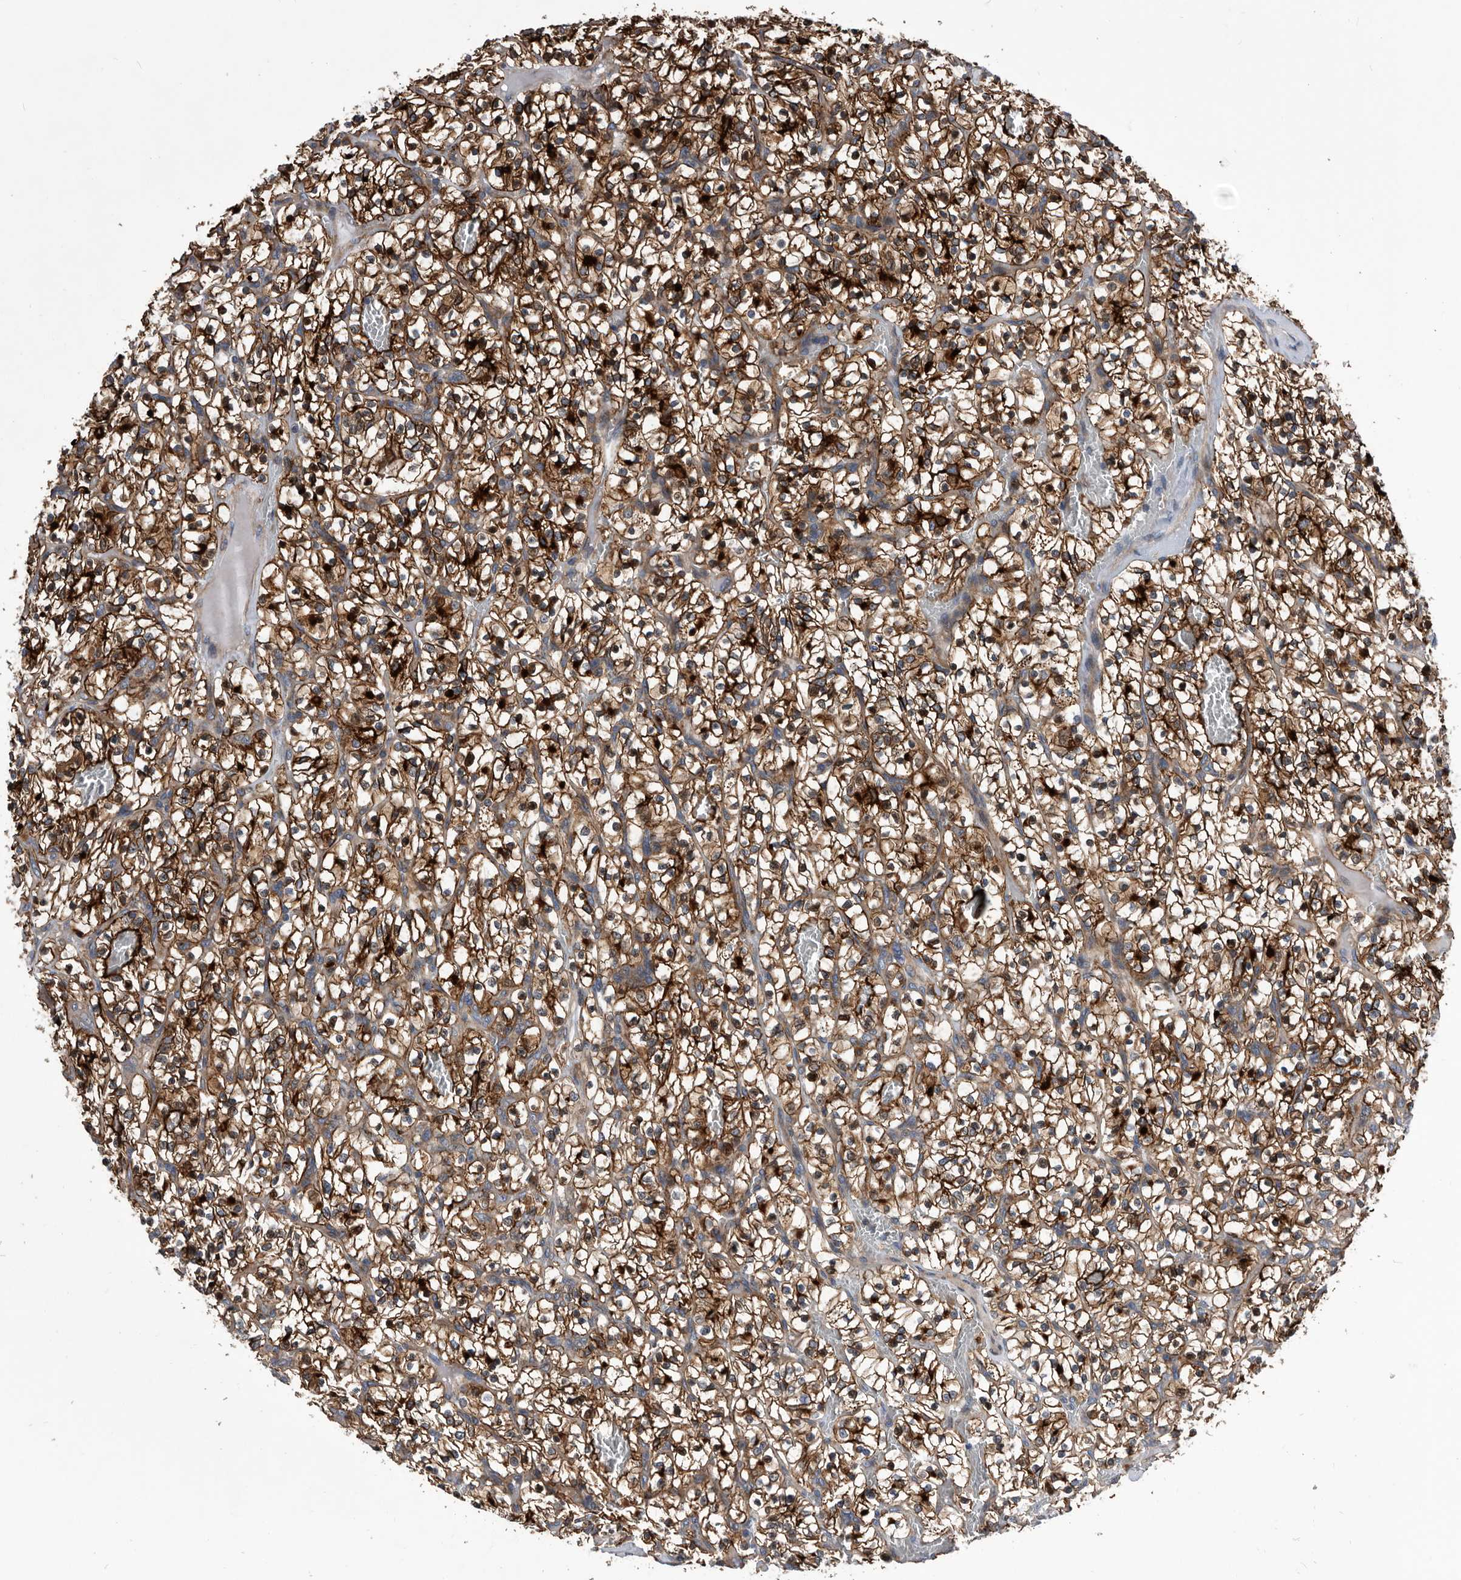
{"staining": {"intensity": "strong", "quantity": ">75%", "location": "cytoplasmic/membranous"}, "tissue": "renal cancer", "cell_type": "Tumor cells", "image_type": "cancer", "snomed": [{"axis": "morphology", "description": "Adenocarcinoma, NOS"}, {"axis": "topography", "description": "Kidney"}], "caption": "High-power microscopy captured an IHC histopathology image of renal adenocarcinoma, revealing strong cytoplasmic/membranous expression in approximately >75% of tumor cells.", "gene": "BAIAP3", "patient": {"sex": "female", "age": 57}}